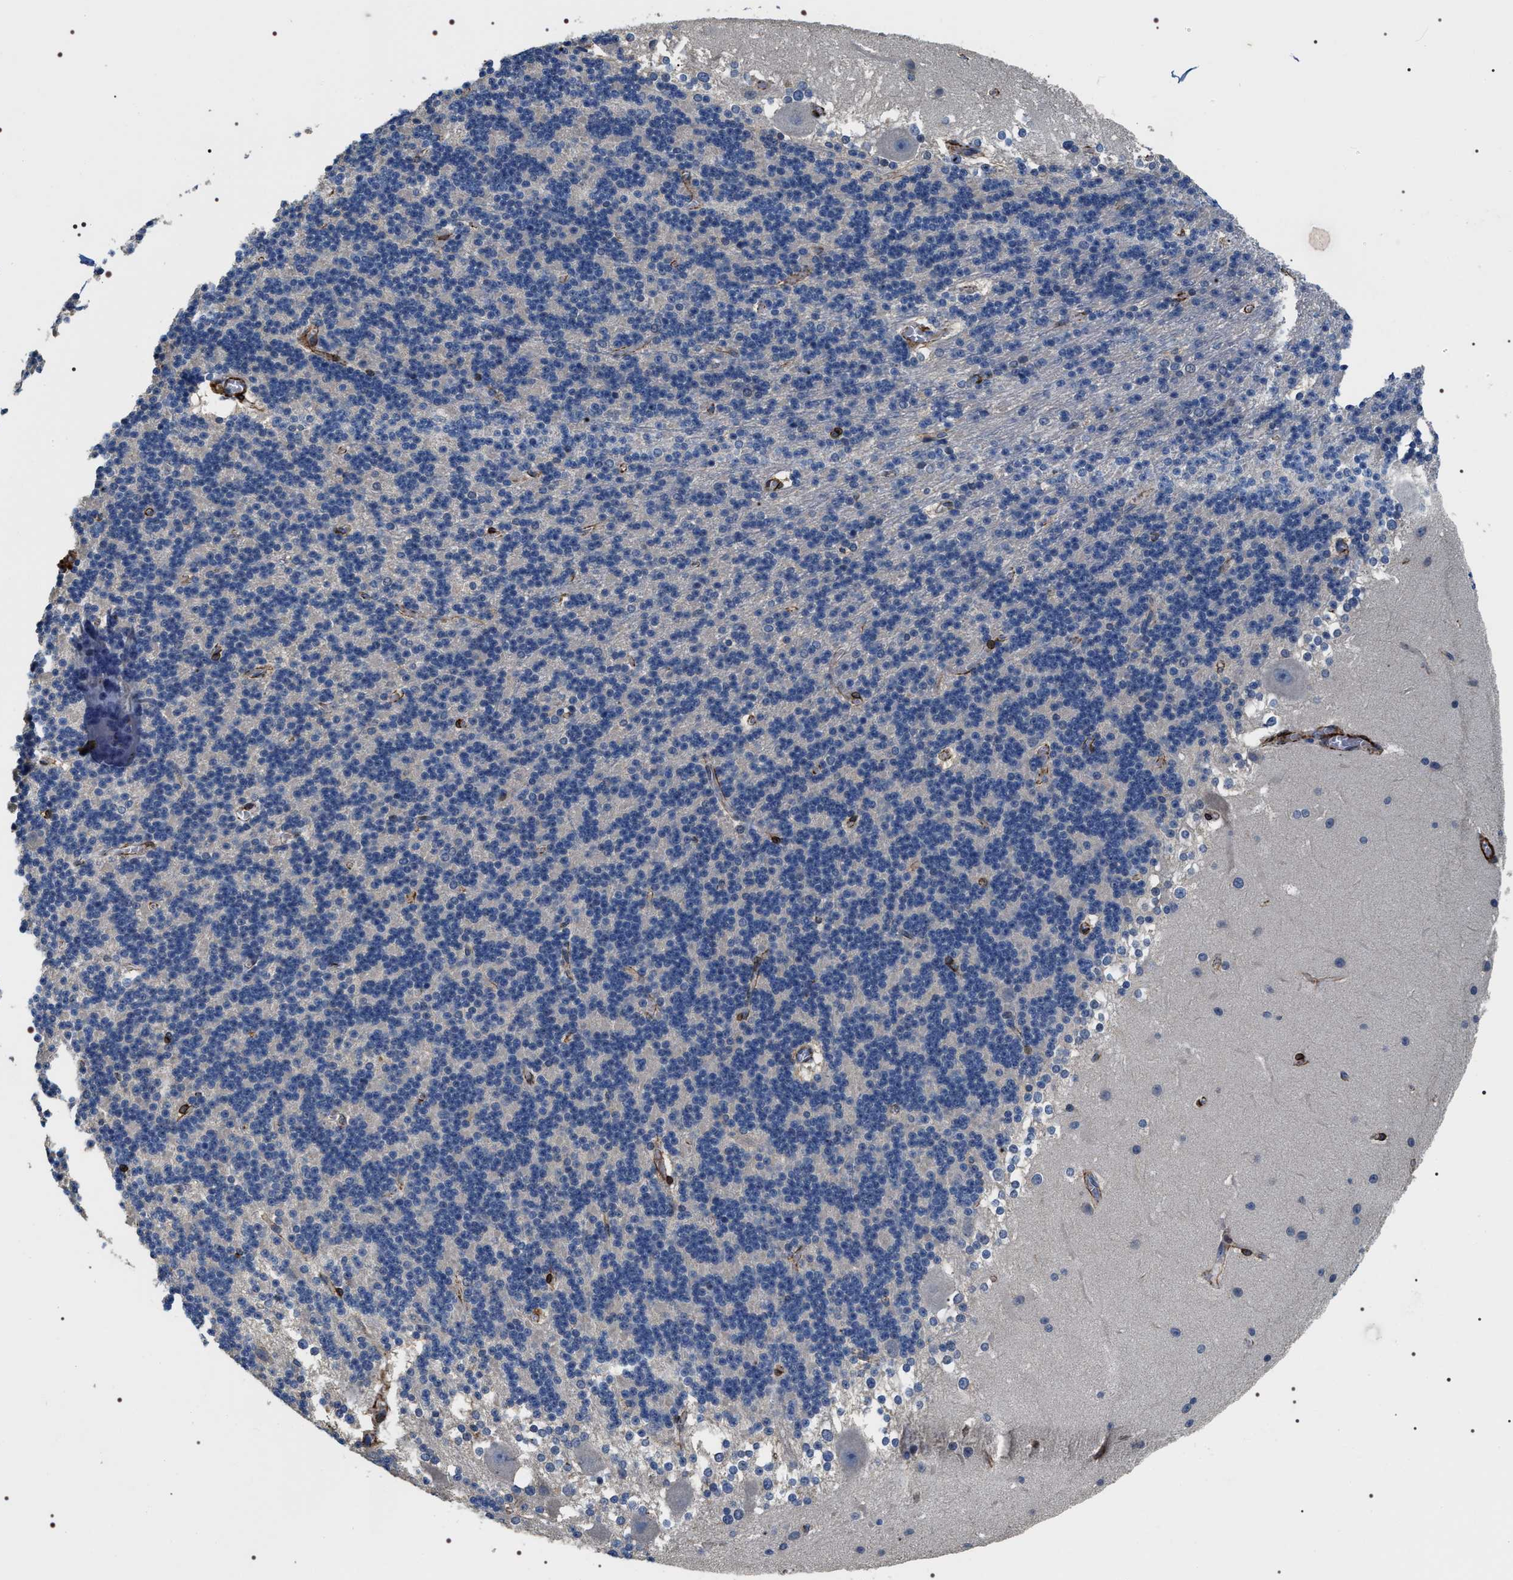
{"staining": {"intensity": "negative", "quantity": "none", "location": "none"}, "tissue": "cerebellum", "cell_type": "Cells in granular layer", "image_type": "normal", "snomed": [{"axis": "morphology", "description": "Normal tissue, NOS"}, {"axis": "topography", "description": "Cerebellum"}], "caption": "Histopathology image shows no protein positivity in cells in granular layer of normal cerebellum. (DAB (3,3'-diaminobenzidine) immunohistochemistry (IHC) visualized using brightfield microscopy, high magnification).", "gene": "ZC3HAV1L", "patient": {"sex": "female", "age": 19}}